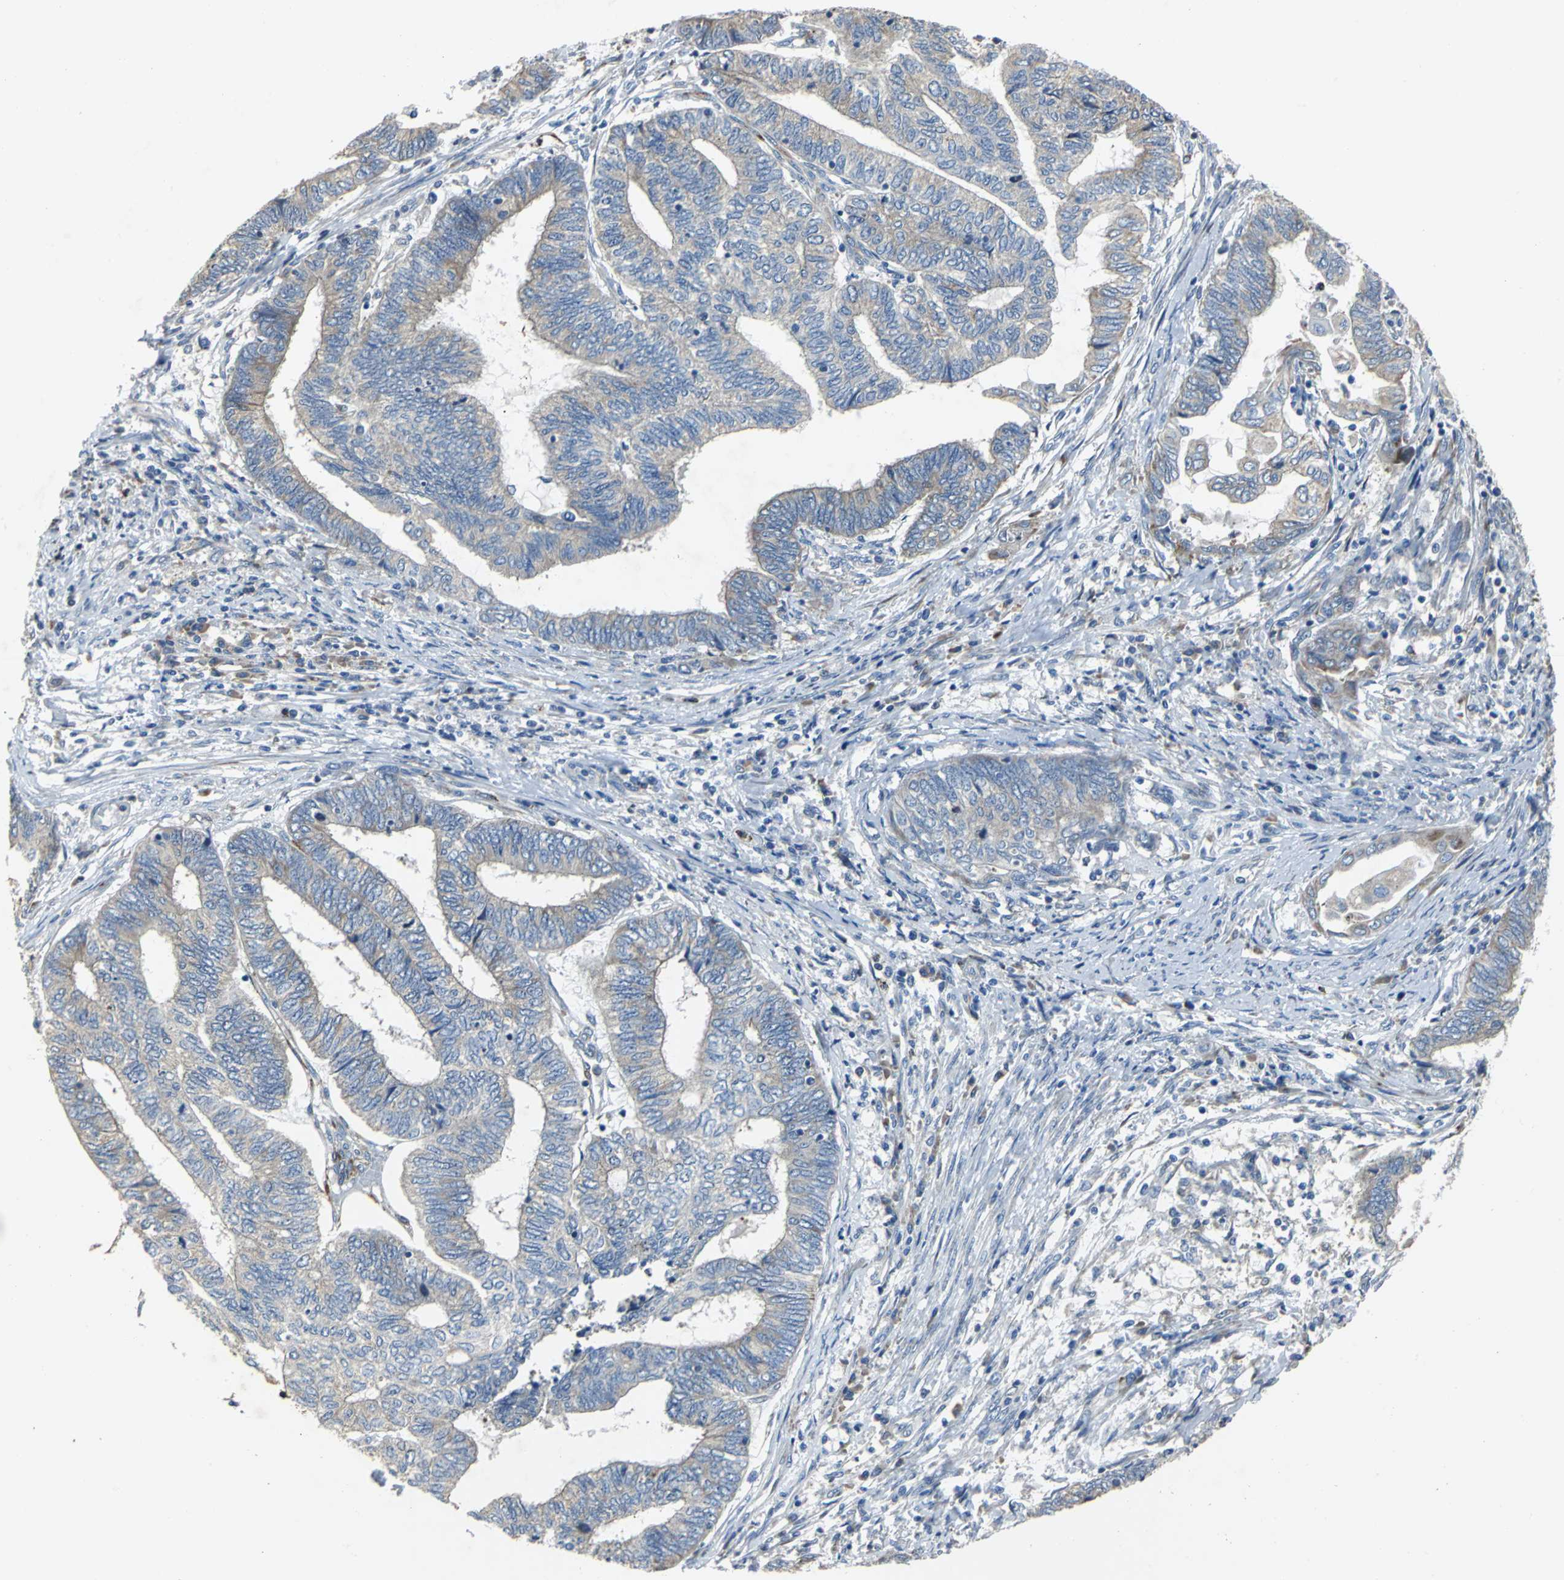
{"staining": {"intensity": "weak", "quantity": "25%-75%", "location": "cytoplasmic/membranous"}, "tissue": "endometrial cancer", "cell_type": "Tumor cells", "image_type": "cancer", "snomed": [{"axis": "morphology", "description": "Adenocarcinoma, NOS"}, {"axis": "topography", "description": "Uterus"}, {"axis": "topography", "description": "Endometrium"}], "caption": "Protein staining demonstrates weak cytoplasmic/membranous staining in about 25%-75% of tumor cells in endometrial cancer (adenocarcinoma).", "gene": "EIF5A", "patient": {"sex": "female", "age": 70}}